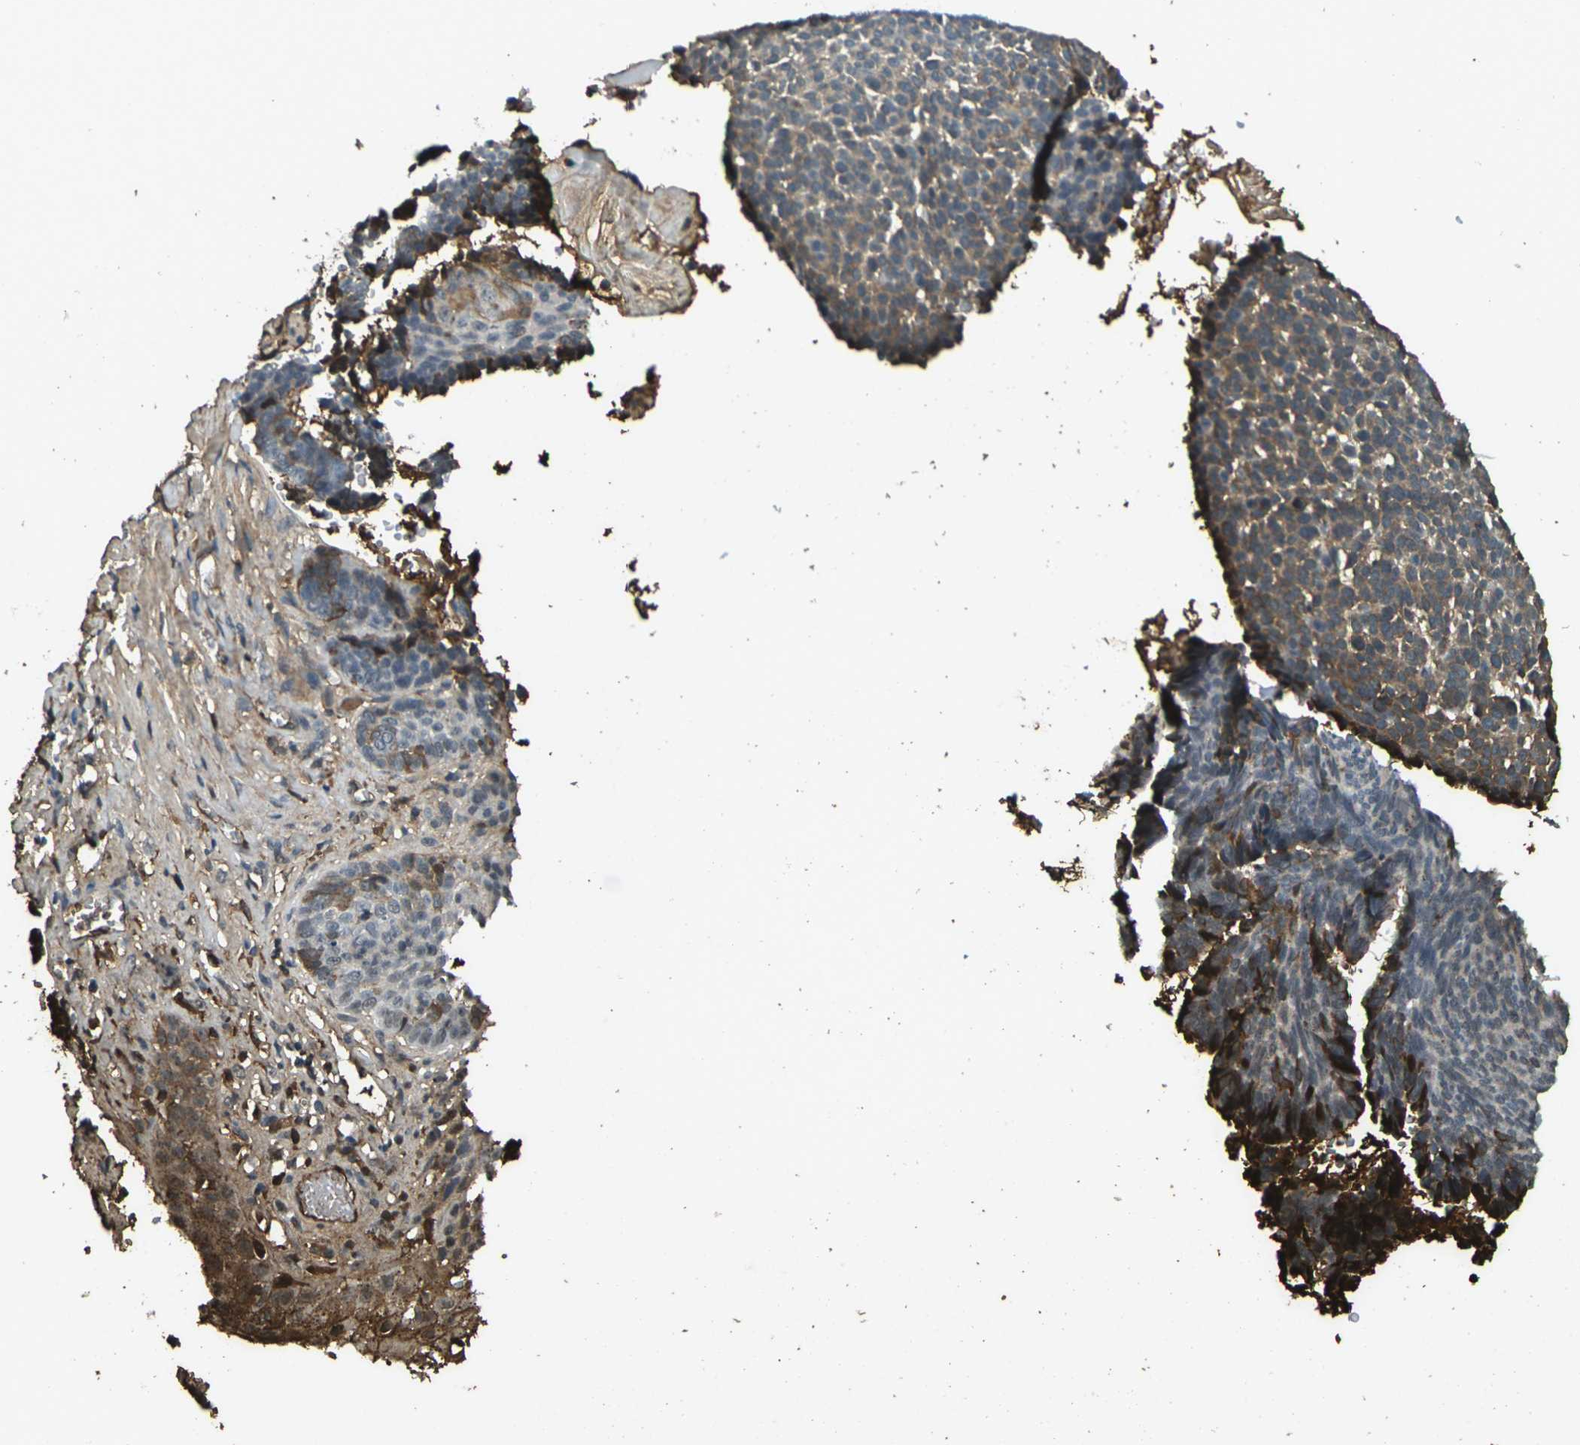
{"staining": {"intensity": "moderate", "quantity": "25%-75%", "location": "cytoplasmic/membranous"}, "tissue": "skin cancer", "cell_type": "Tumor cells", "image_type": "cancer", "snomed": [{"axis": "morphology", "description": "Basal cell carcinoma"}, {"axis": "topography", "description": "Skin"}], "caption": "Skin cancer stained with a protein marker exhibits moderate staining in tumor cells.", "gene": "CYP1B1", "patient": {"sex": "male", "age": 84}}